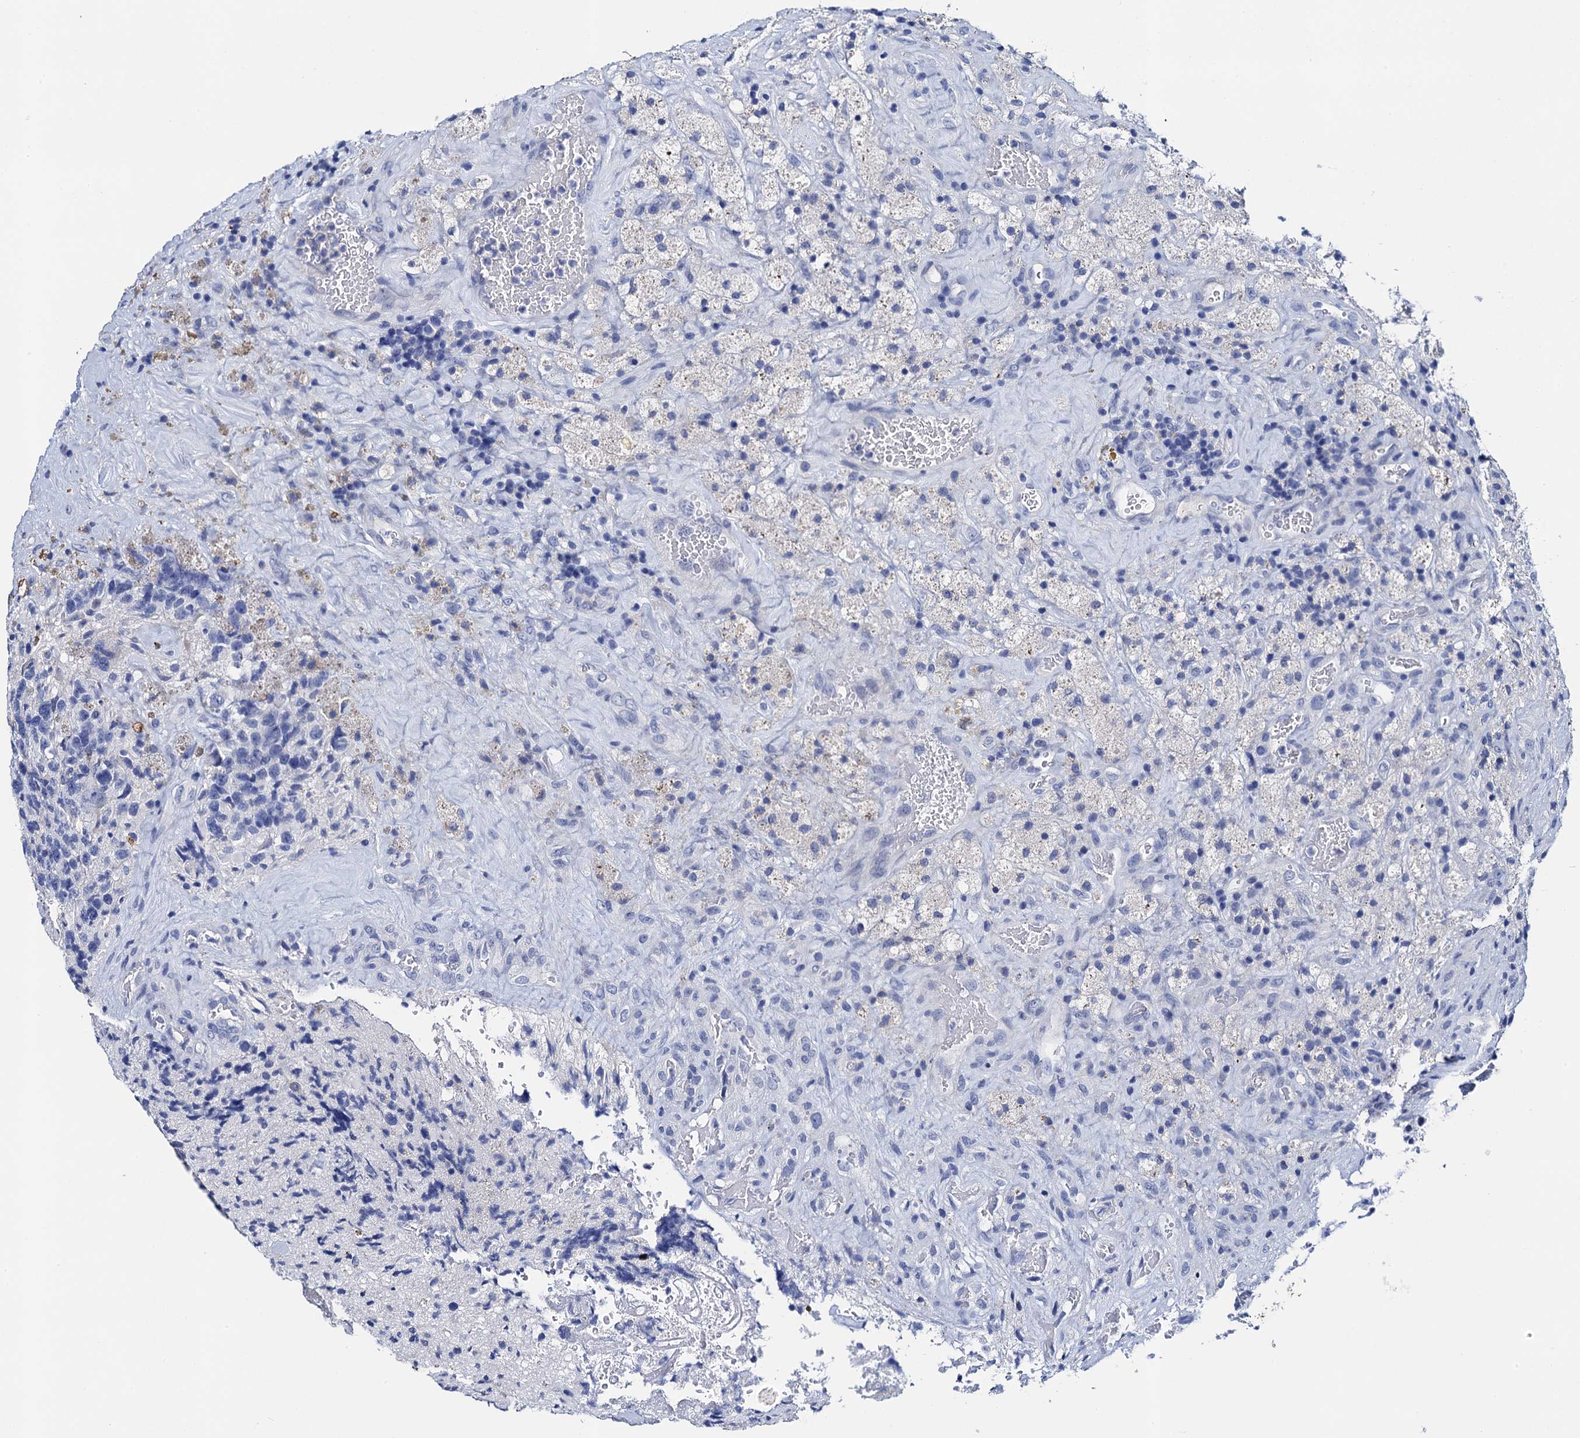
{"staining": {"intensity": "negative", "quantity": "none", "location": "none"}, "tissue": "glioma", "cell_type": "Tumor cells", "image_type": "cancer", "snomed": [{"axis": "morphology", "description": "Glioma, malignant, High grade"}, {"axis": "topography", "description": "Brain"}], "caption": "Immunohistochemistry (IHC) of glioma reveals no positivity in tumor cells.", "gene": "LYPD3", "patient": {"sex": "male", "age": 69}}